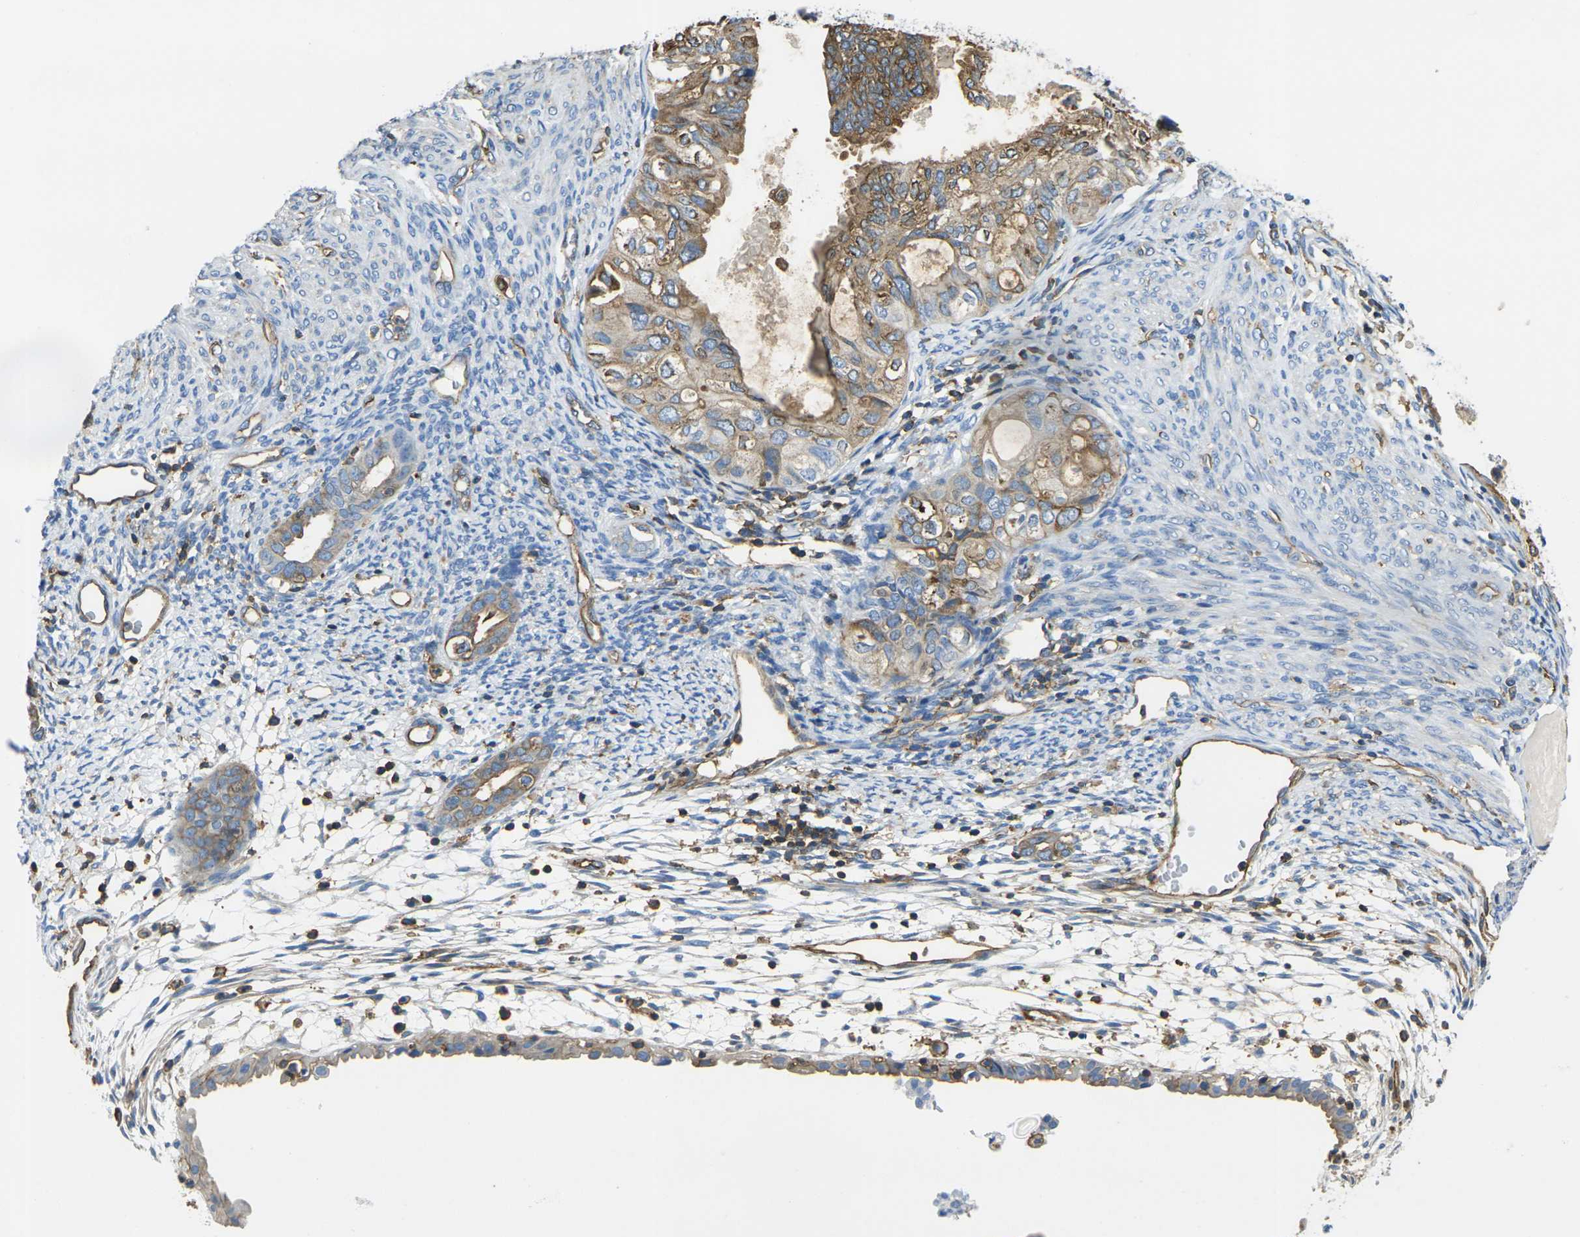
{"staining": {"intensity": "moderate", "quantity": ">75%", "location": "cytoplasmic/membranous"}, "tissue": "cervical cancer", "cell_type": "Tumor cells", "image_type": "cancer", "snomed": [{"axis": "morphology", "description": "Normal tissue, NOS"}, {"axis": "morphology", "description": "Adenocarcinoma, NOS"}, {"axis": "topography", "description": "Cervix"}, {"axis": "topography", "description": "Endometrium"}], "caption": "Human cervical adenocarcinoma stained with a brown dye exhibits moderate cytoplasmic/membranous positive expression in about >75% of tumor cells.", "gene": "FAM110D", "patient": {"sex": "female", "age": 86}}